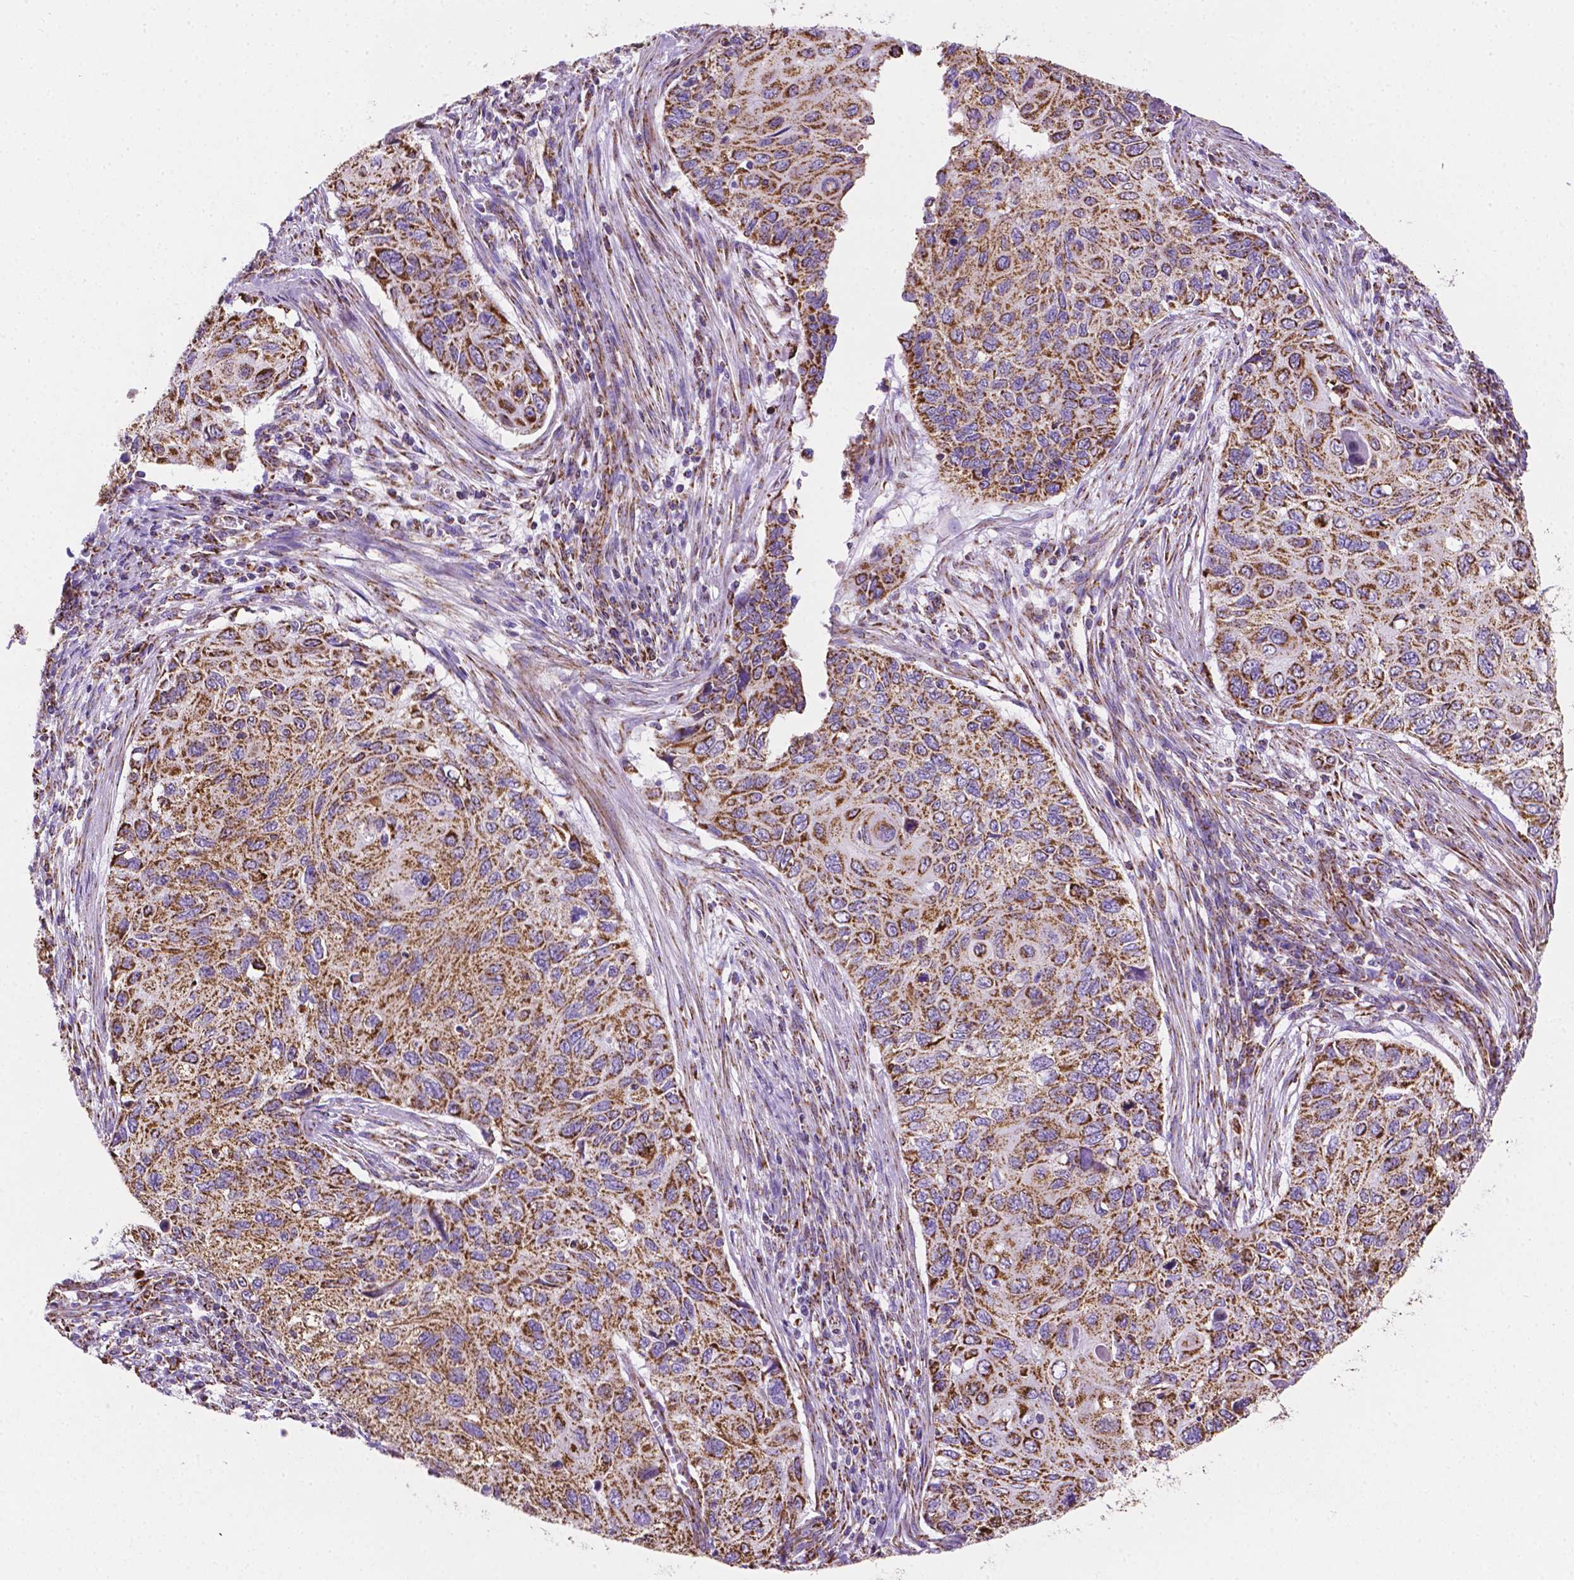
{"staining": {"intensity": "strong", "quantity": ">75%", "location": "cytoplasmic/membranous"}, "tissue": "cervical cancer", "cell_type": "Tumor cells", "image_type": "cancer", "snomed": [{"axis": "morphology", "description": "Squamous cell carcinoma, NOS"}, {"axis": "topography", "description": "Cervix"}], "caption": "Brown immunohistochemical staining in squamous cell carcinoma (cervical) displays strong cytoplasmic/membranous positivity in about >75% of tumor cells. Immunohistochemistry stains the protein in brown and the nuclei are stained blue.", "gene": "RMDN3", "patient": {"sex": "female", "age": 70}}